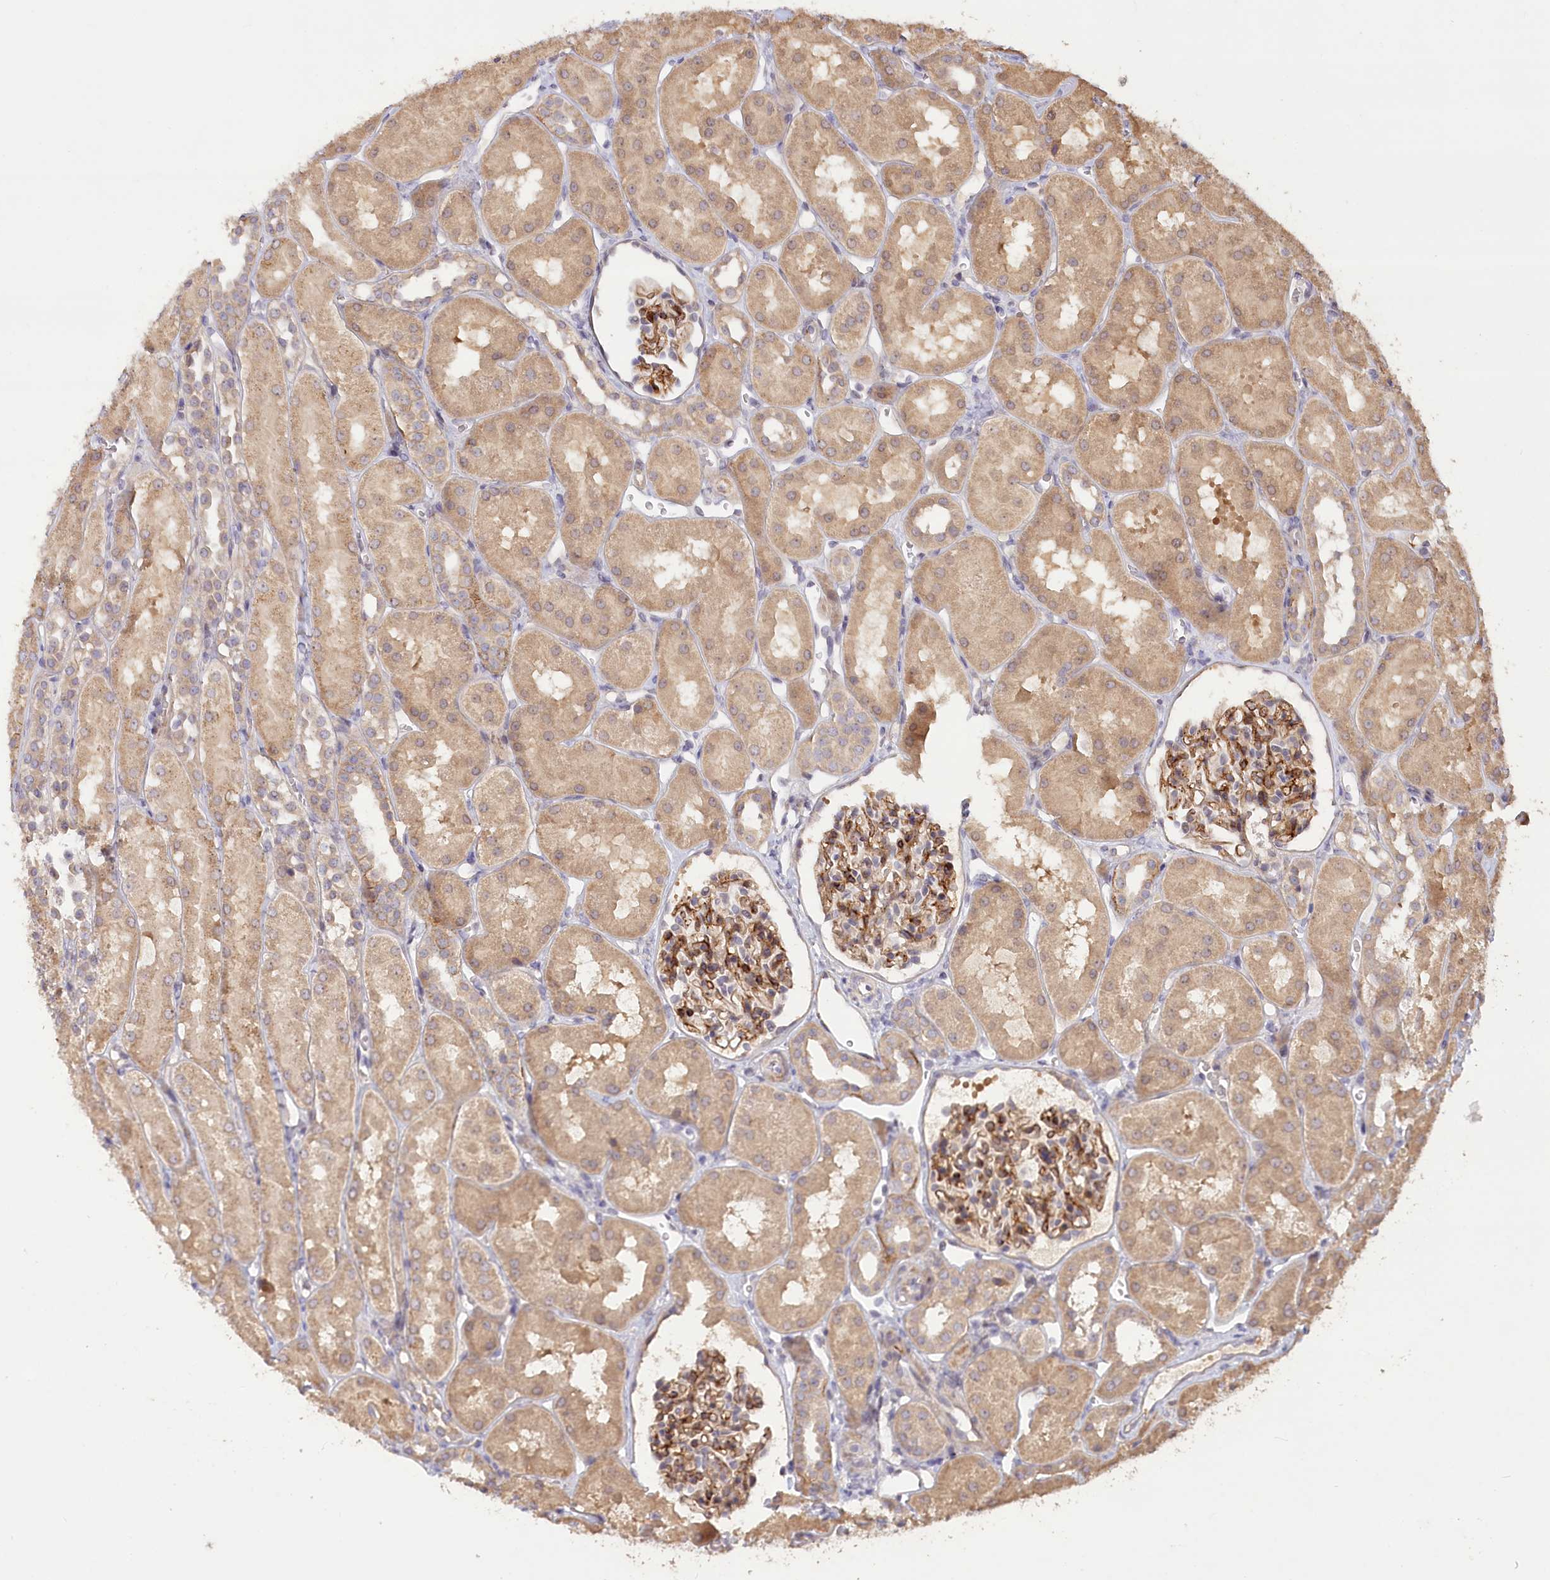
{"staining": {"intensity": "strong", "quantity": ">75%", "location": "cytoplasmic/membranous"}, "tissue": "kidney", "cell_type": "Cells in glomeruli", "image_type": "normal", "snomed": [{"axis": "morphology", "description": "Normal tissue, NOS"}, {"axis": "topography", "description": "Kidney"}, {"axis": "topography", "description": "Urinary bladder"}], "caption": "Protein expression by immunohistochemistry (IHC) demonstrates strong cytoplasmic/membranous staining in about >75% of cells in glomeruli in normal kidney.", "gene": "IRAK1BP1", "patient": {"sex": "male", "age": 16}}